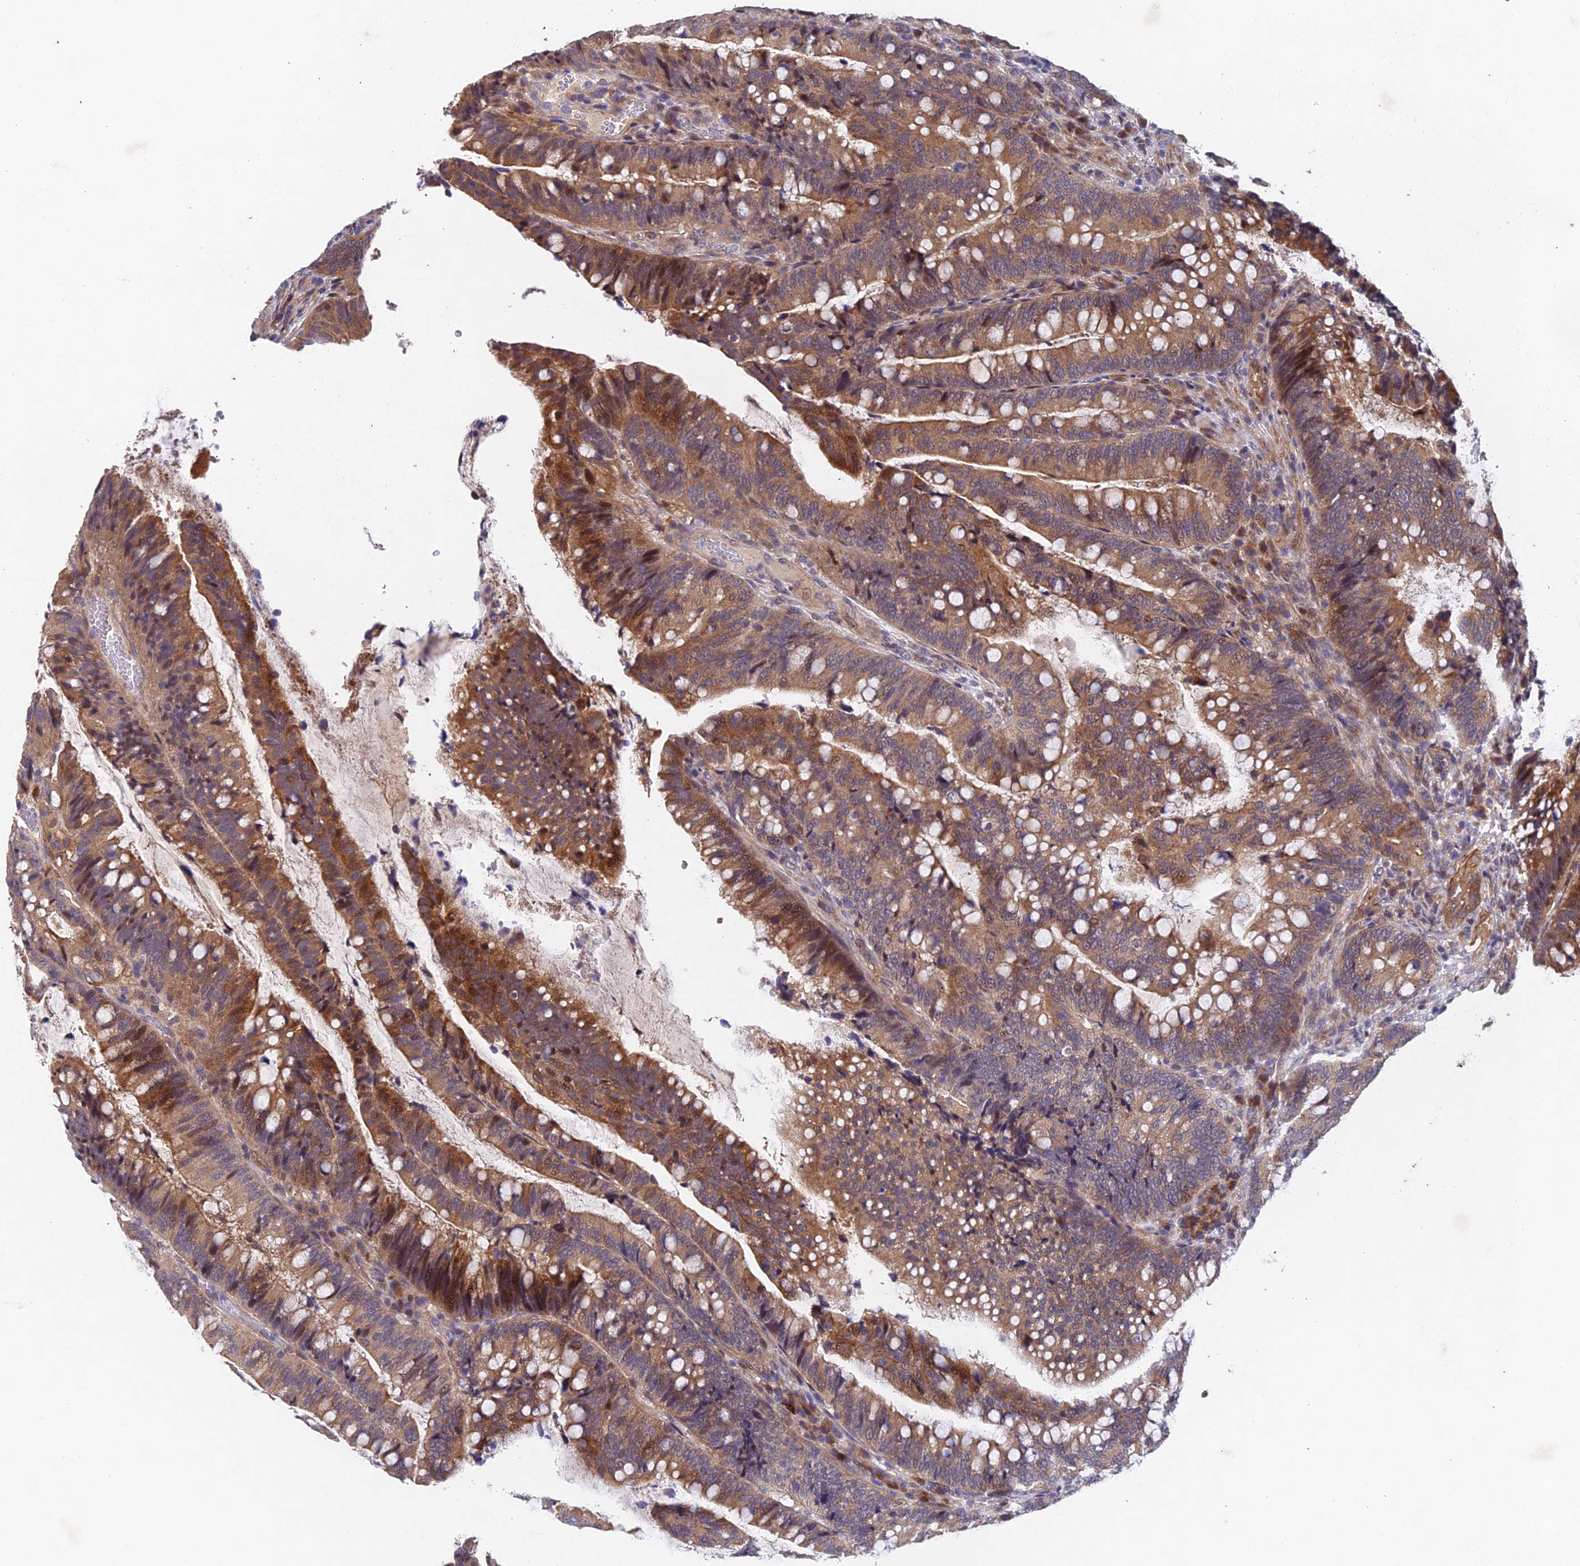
{"staining": {"intensity": "moderate", "quantity": ">75%", "location": "cytoplasmic/membranous,nuclear"}, "tissue": "colorectal cancer", "cell_type": "Tumor cells", "image_type": "cancer", "snomed": [{"axis": "morphology", "description": "Adenocarcinoma, NOS"}, {"axis": "topography", "description": "Colon"}], "caption": "Approximately >75% of tumor cells in human colorectal cancer exhibit moderate cytoplasmic/membranous and nuclear protein positivity as visualized by brown immunohistochemical staining.", "gene": "NSMCE1", "patient": {"sex": "female", "age": 66}}